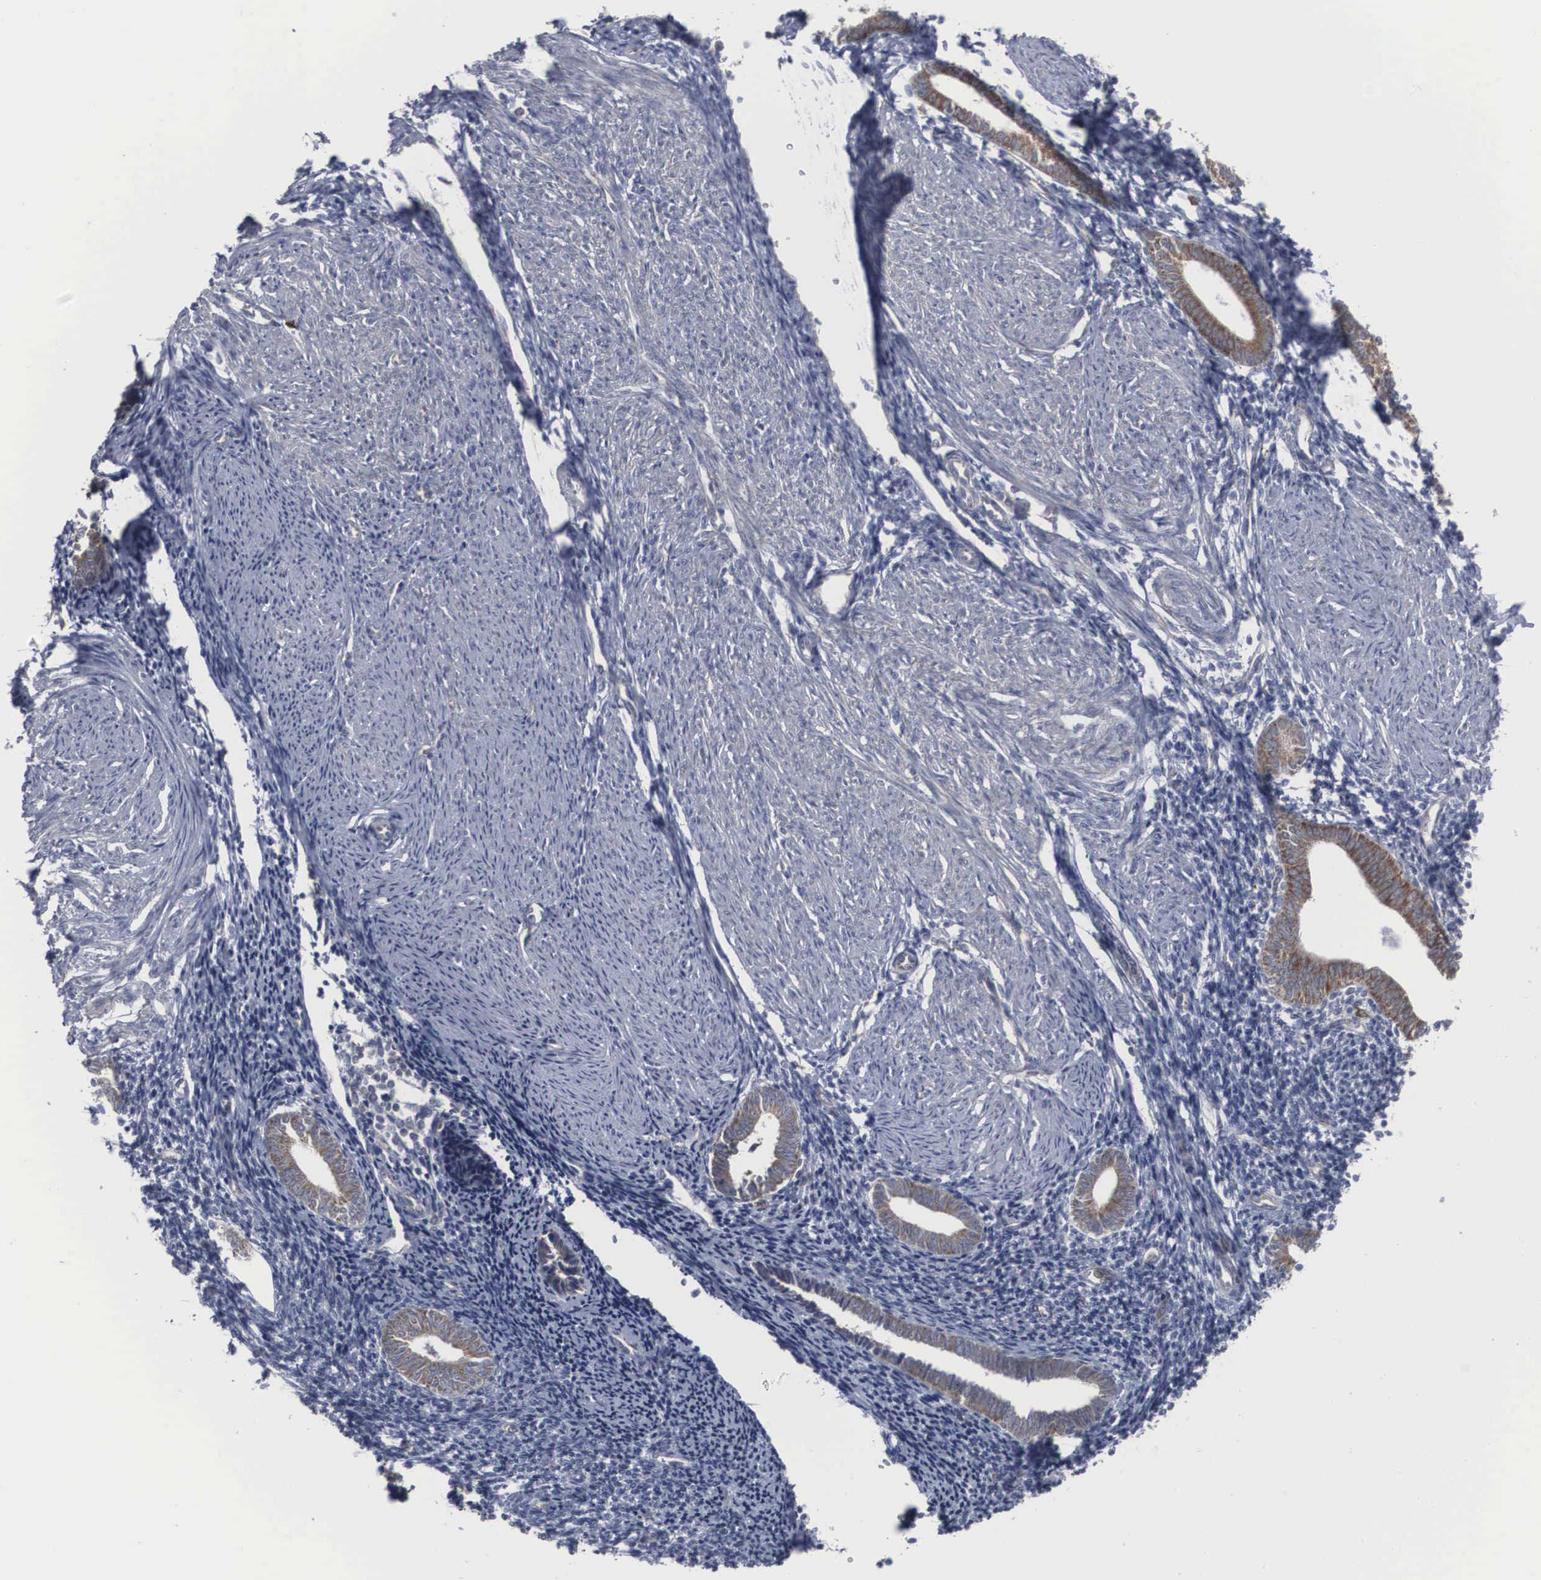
{"staining": {"intensity": "weak", "quantity": "<25%", "location": "cytoplasmic/membranous"}, "tissue": "endometrium", "cell_type": "Cells in endometrial stroma", "image_type": "normal", "snomed": [{"axis": "morphology", "description": "Normal tissue, NOS"}, {"axis": "topography", "description": "Endometrium"}], "caption": "Cells in endometrial stroma show no significant protein staining in unremarkable endometrium.", "gene": "CTAGE15", "patient": {"sex": "female", "age": 52}}